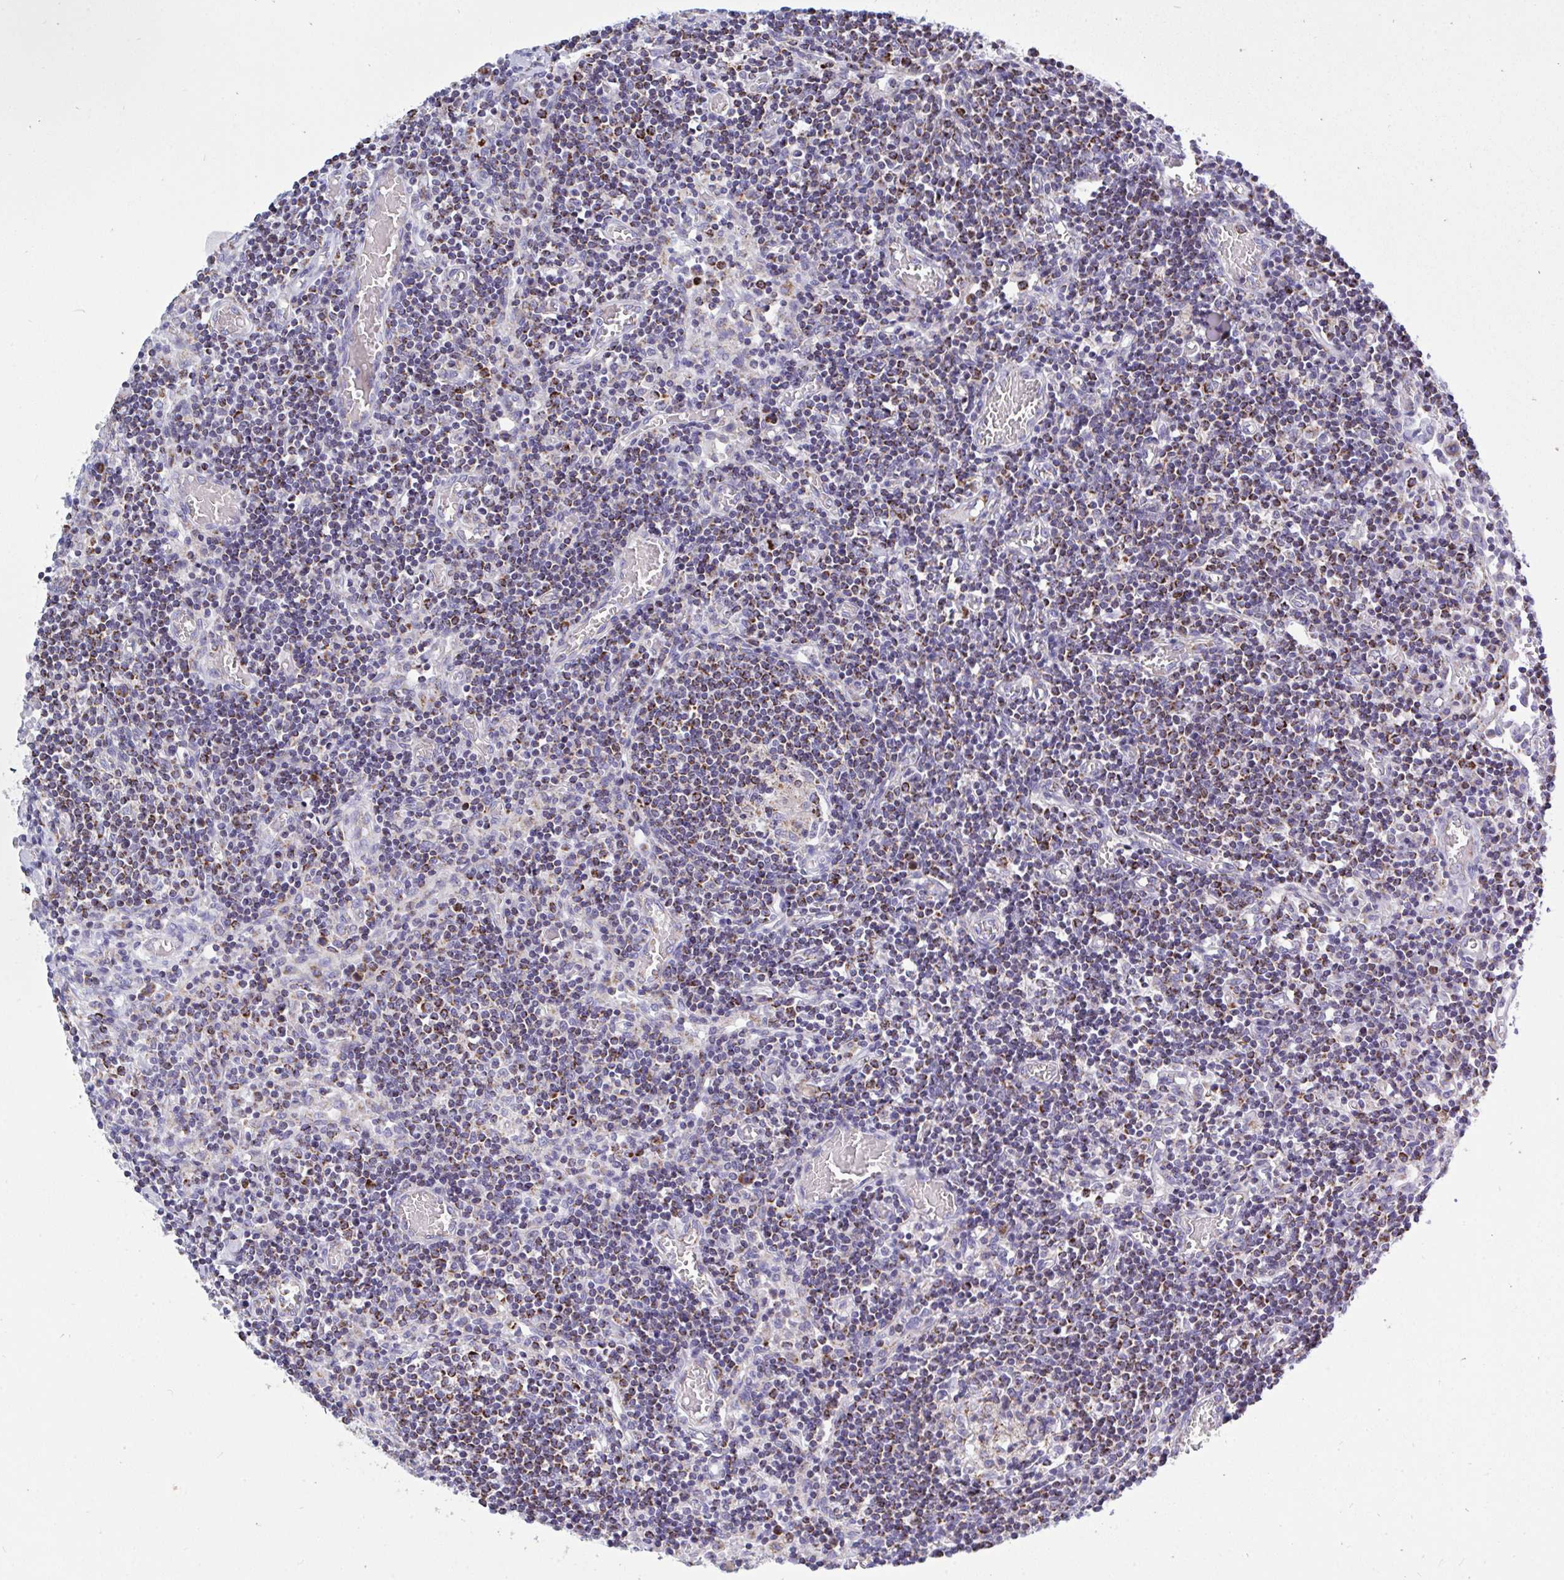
{"staining": {"intensity": "moderate", "quantity": "<25%", "location": "cytoplasmic/membranous"}, "tissue": "lymph node", "cell_type": "Germinal center cells", "image_type": "normal", "snomed": [{"axis": "morphology", "description": "Normal tissue, NOS"}, {"axis": "topography", "description": "Lymph node"}], "caption": "Protein staining by immunohistochemistry reveals moderate cytoplasmic/membranous staining in approximately <25% of germinal center cells in unremarkable lymph node.", "gene": "HSPE1", "patient": {"sex": "male", "age": 66}}